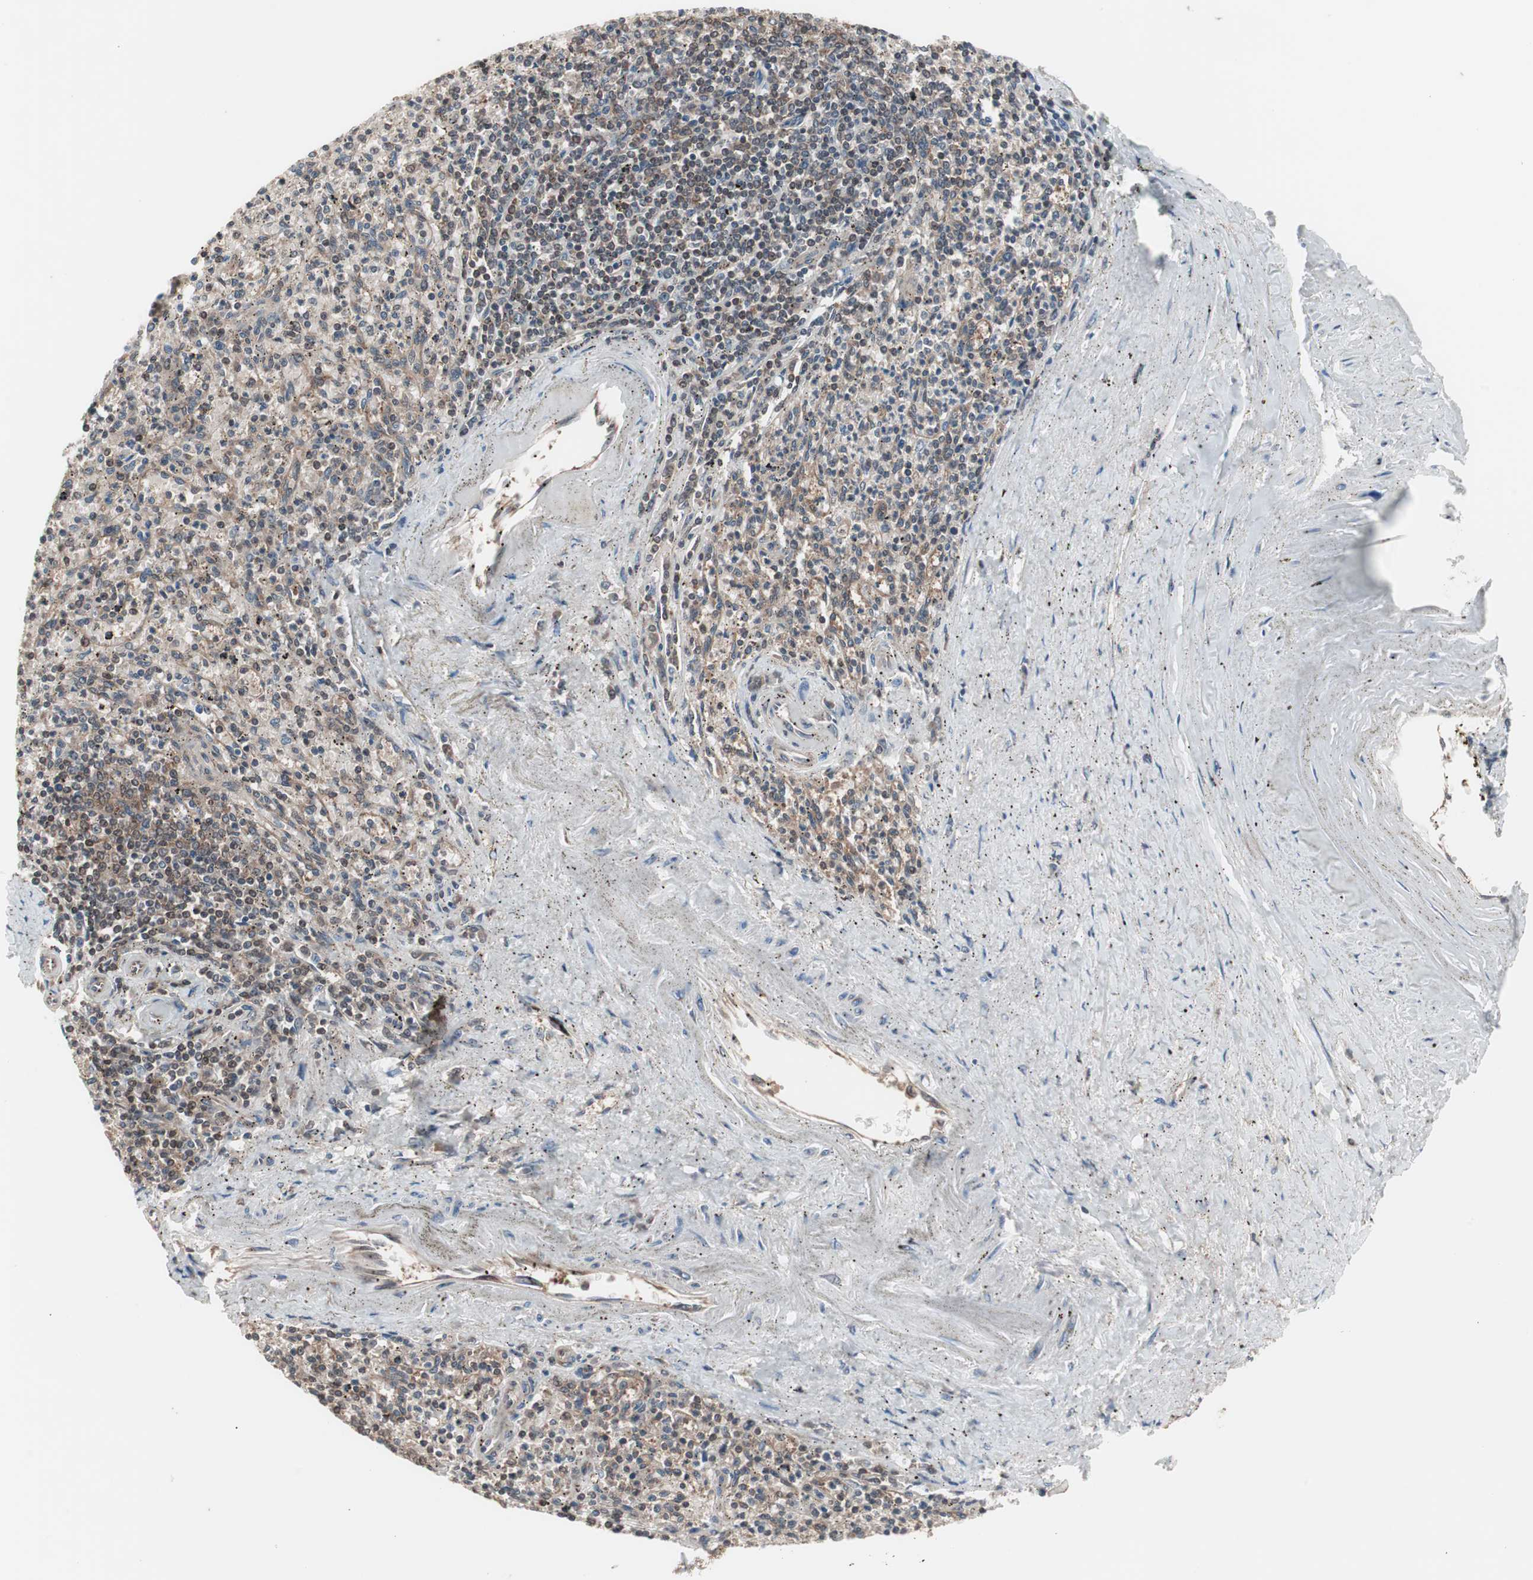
{"staining": {"intensity": "moderate", "quantity": ">75%", "location": "cytoplasmic/membranous"}, "tissue": "spleen", "cell_type": "Cells in red pulp", "image_type": "normal", "snomed": [{"axis": "morphology", "description": "Normal tissue, NOS"}, {"axis": "topography", "description": "Spleen"}], "caption": "Immunohistochemistry (DAB (3,3'-diaminobenzidine)) staining of normal human spleen demonstrates moderate cytoplasmic/membranous protein positivity in about >75% of cells in red pulp. (Stains: DAB in brown, nuclei in blue, Microscopy: brightfield microscopy at high magnification).", "gene": "IRS1", "patient": {"sex": "male", "age": 72}}